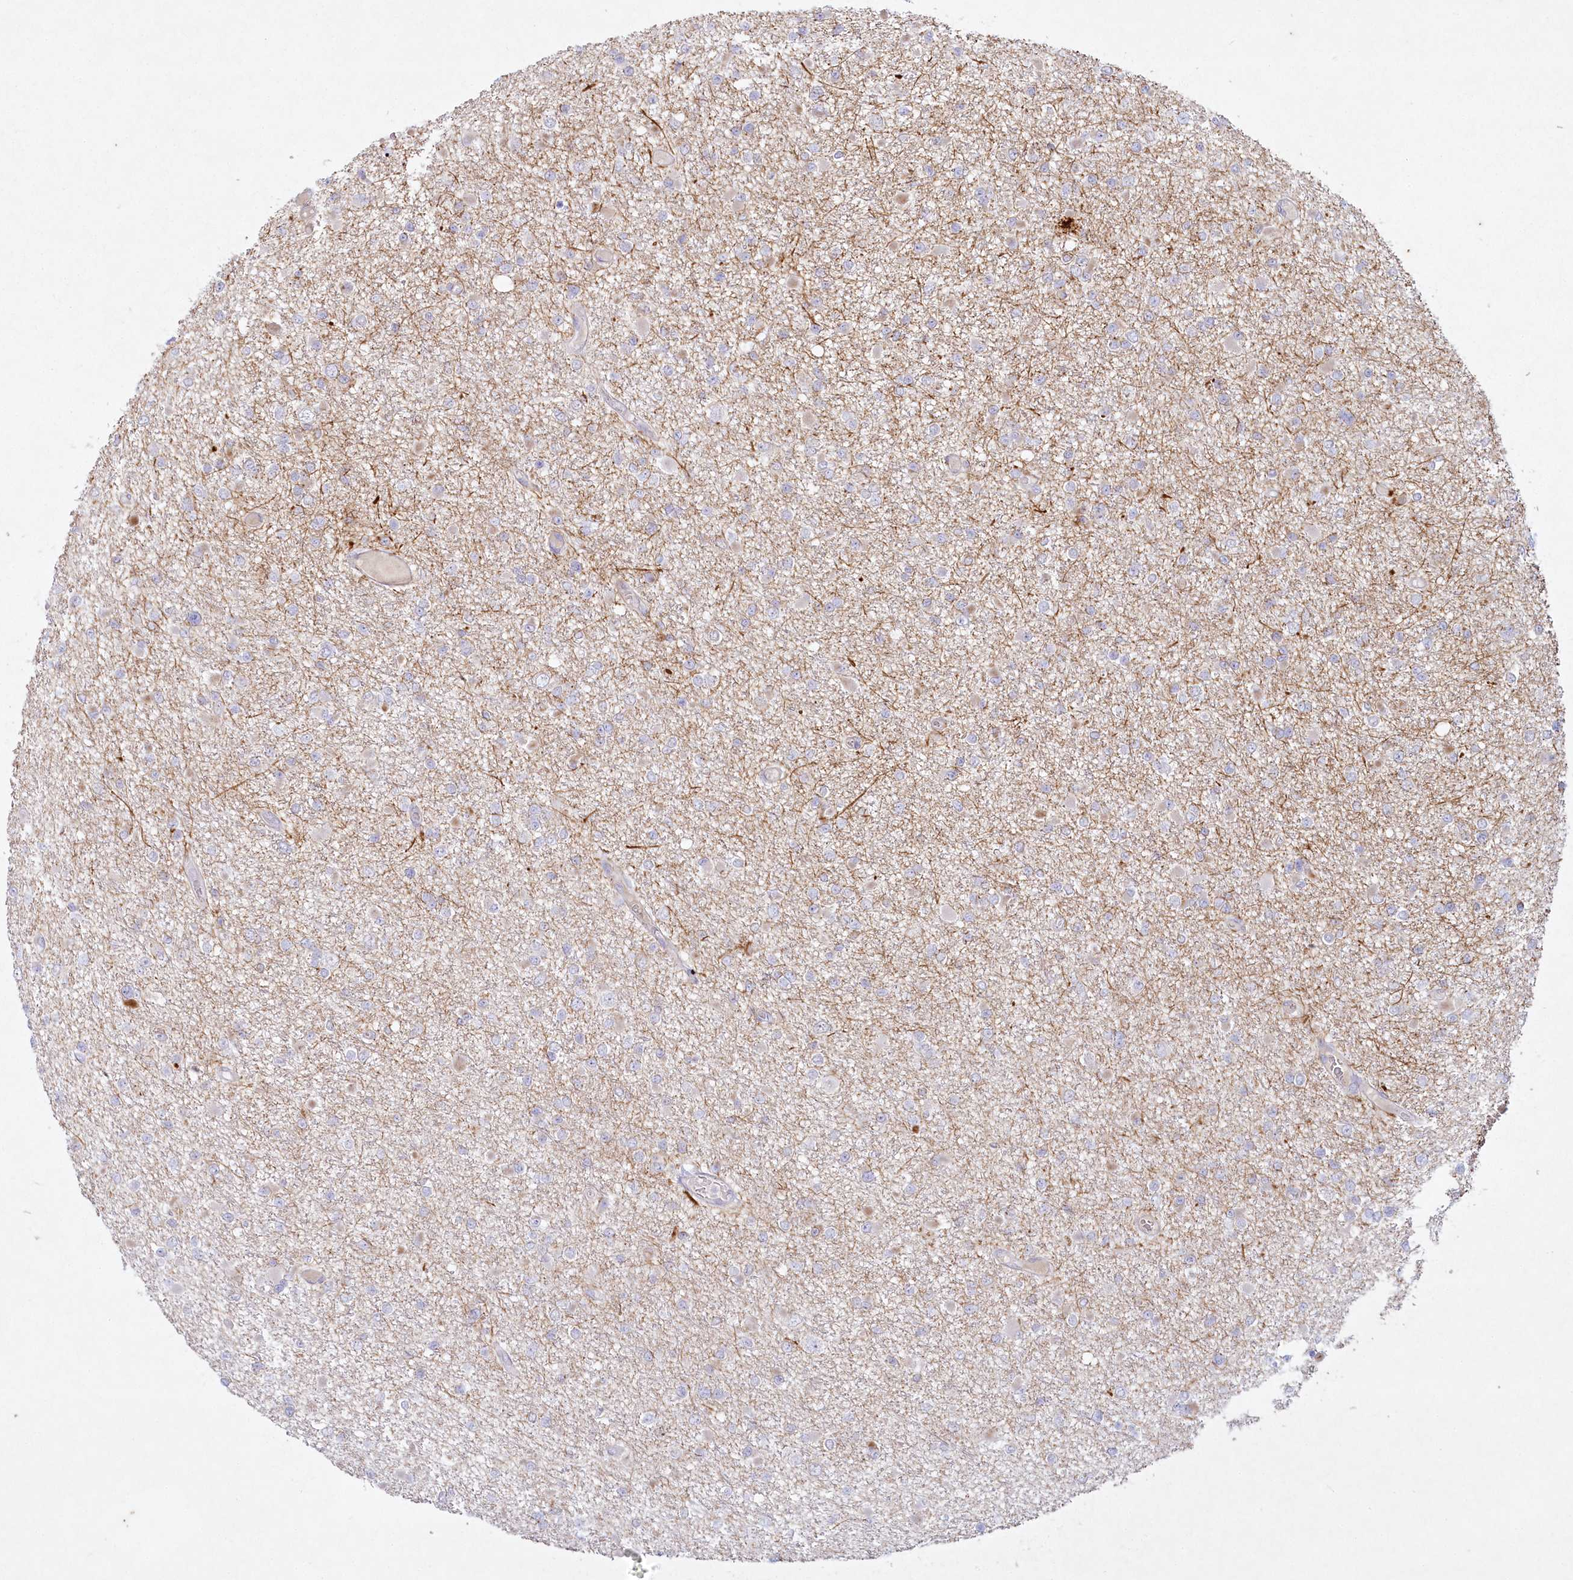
{"staining": {"intensity": "negative", "quantity": "none", "location": "none"}, "tissue": "glioma", "cell_type": "Tumor cells", "image_type": "cancer", "snomed": [{"axis": "morphology", "description": "Glioma, malignant, Low grade"}, {"axis": "topography", "description": "Brain"}], "caption": "Glioma was stained to show a protein in brown. There is no significant positivity in tumor cells.", "gene": "ABITRAM", "patient": {"sex": "female", "age": 22}}